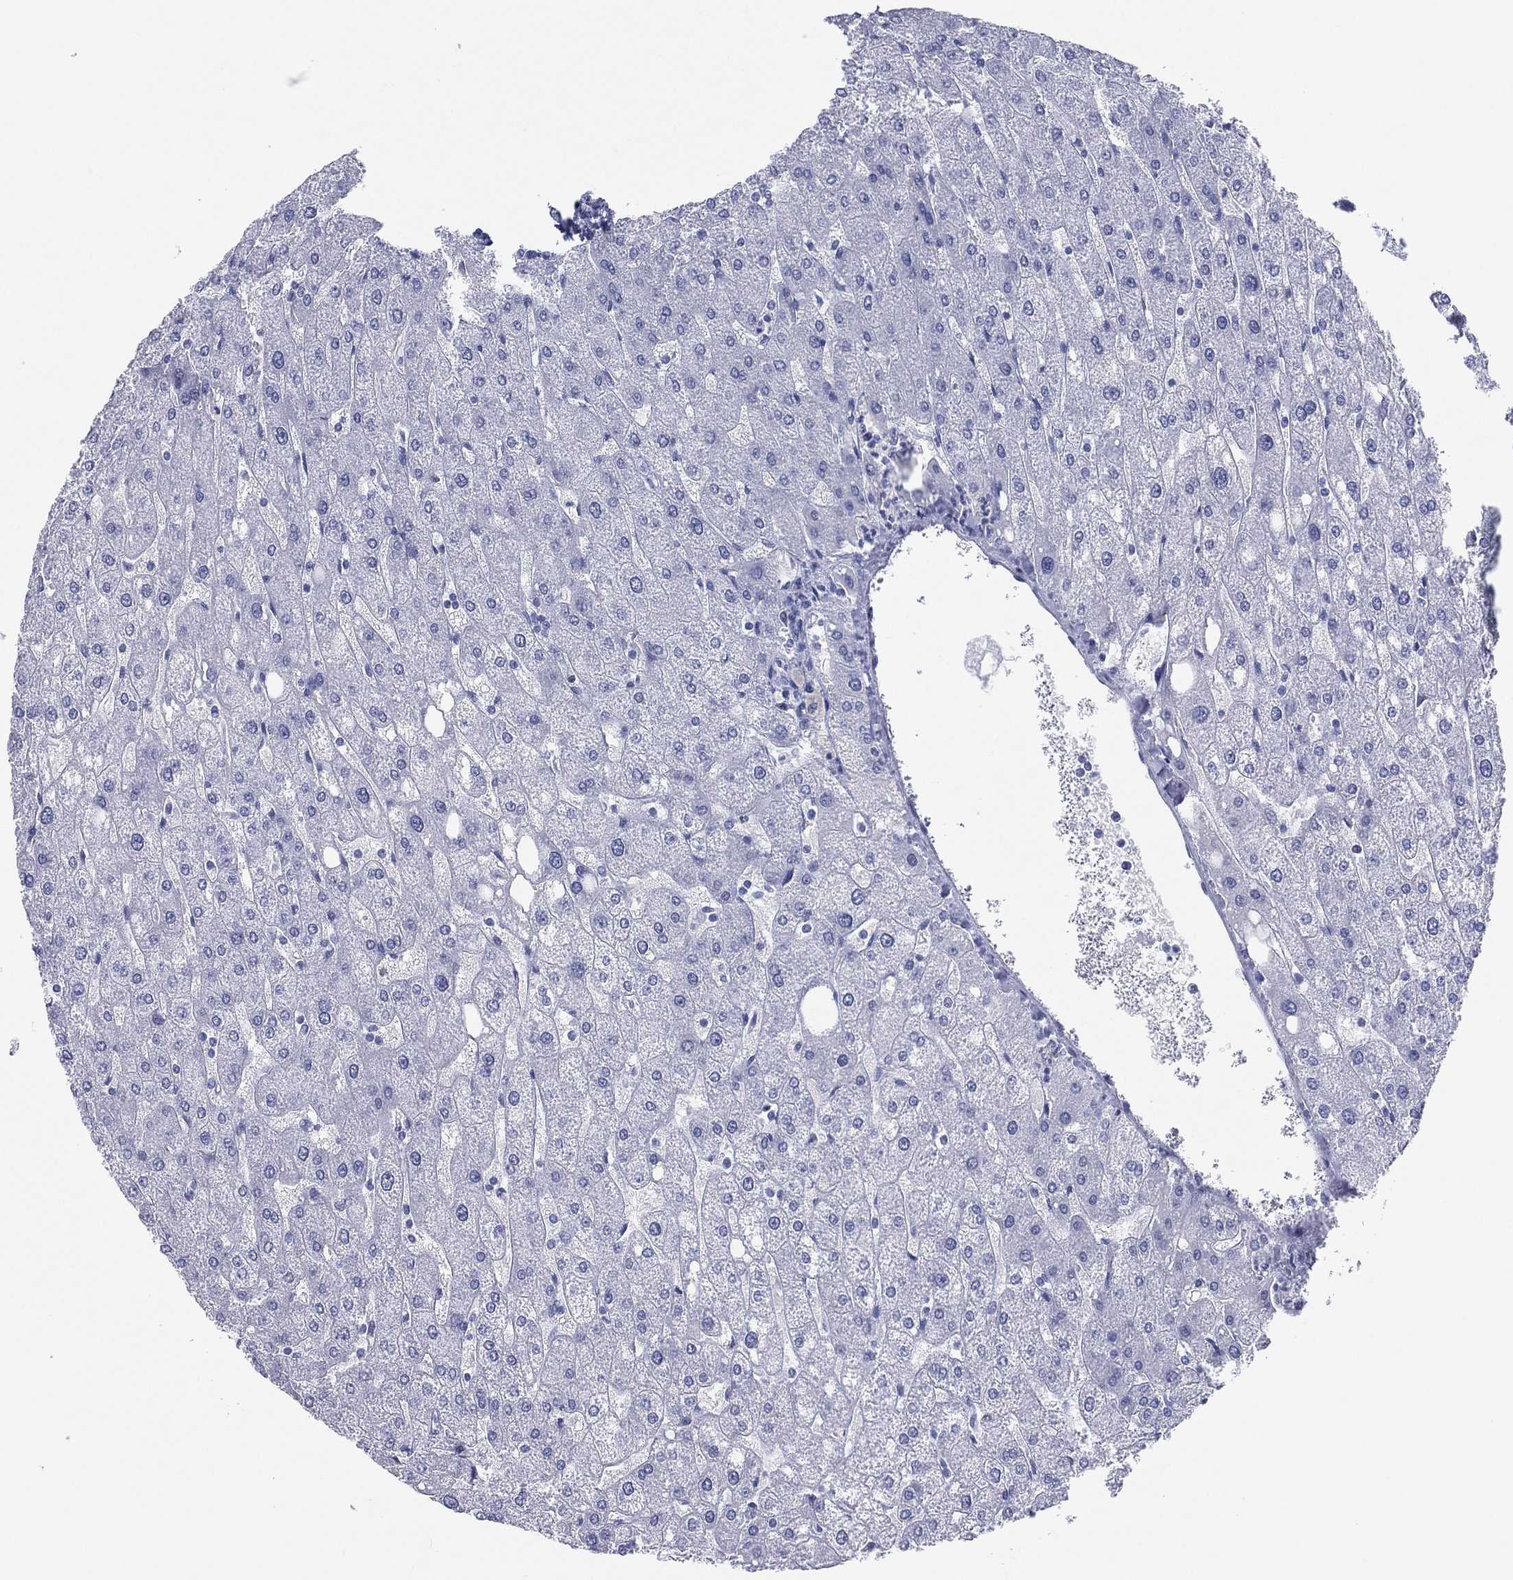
{"staining": {"intensity": "negative", "quantity": "none", "location": "none"}, "tissue": "liver", "cell_type": "Cholangiocytes", "image_type": "normal", "snomed": [{"axis": "morphology", "description": "Normal tissue, NOS"}, {"axis": "topography", "description": "Liver"}], "caption": "Protein analysis of benign liver exhibits no significant staining in cholangiocytes. Brightfield microscopy of immunohistochemistry (IHC) stained with DAB (brown) and hematoxylin (blue), captured at high magnification.", "gene": "CD79A", "patient": {"sex": "male", "age": 67}}